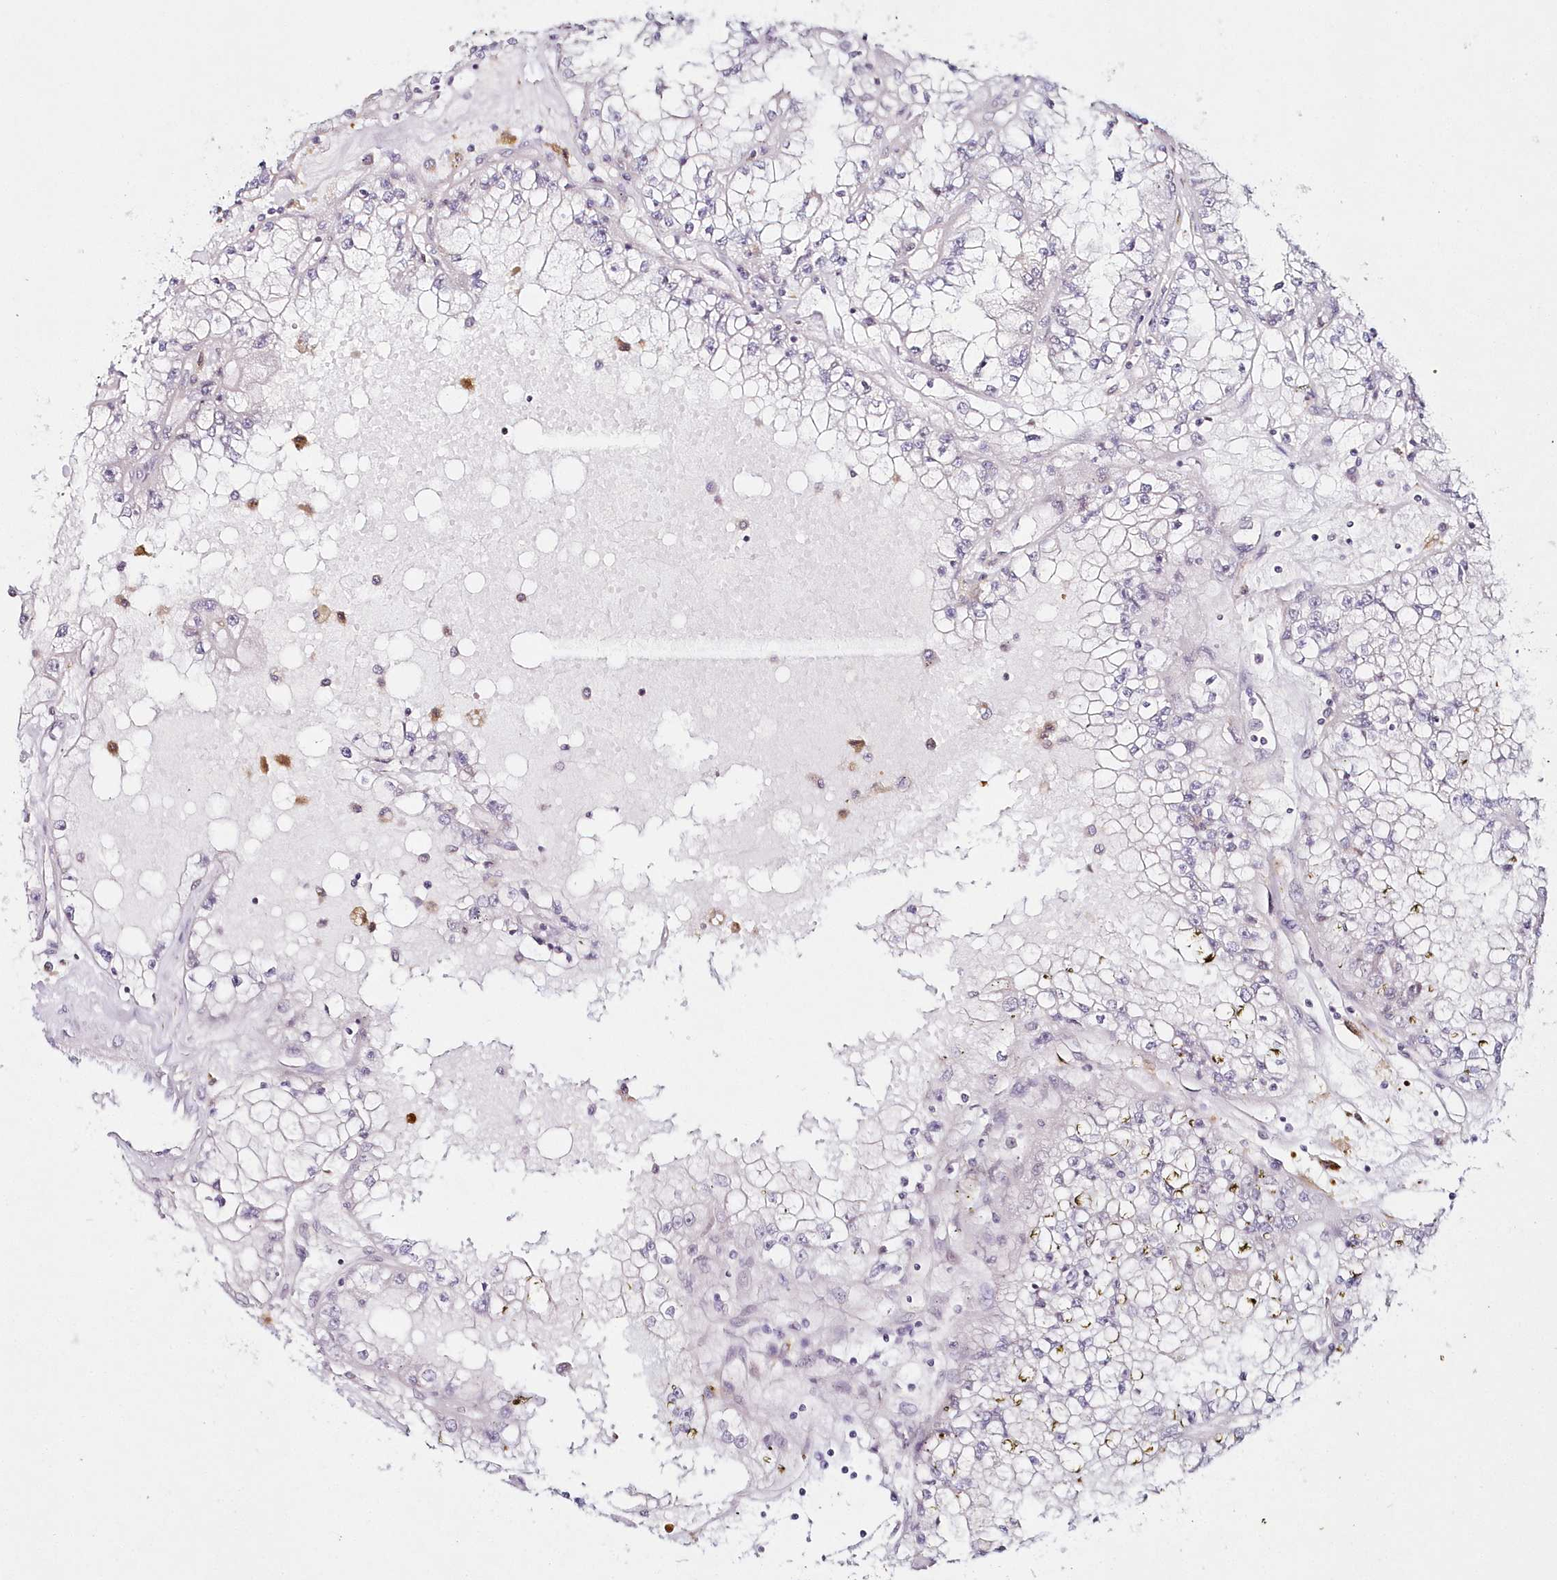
{"staining": {"intensity": "negative", "quantity": "none", "location": "none"}, "tissue": "renal cancer", "cell_type": "Tumor cells", "image_type": "cancer", "snomed": [{"axis": "morphology", "description": "Adenocarcinoma, NOS"}, {"axis": "topography", "description": "Kidney"}], "caption": "Immunohistochemical staining of human adenocarcinoma (renal) shows no significant staining in tumor cells.", "gene": "HYCC2", "patient": {"sex": "male", "age": 56}}